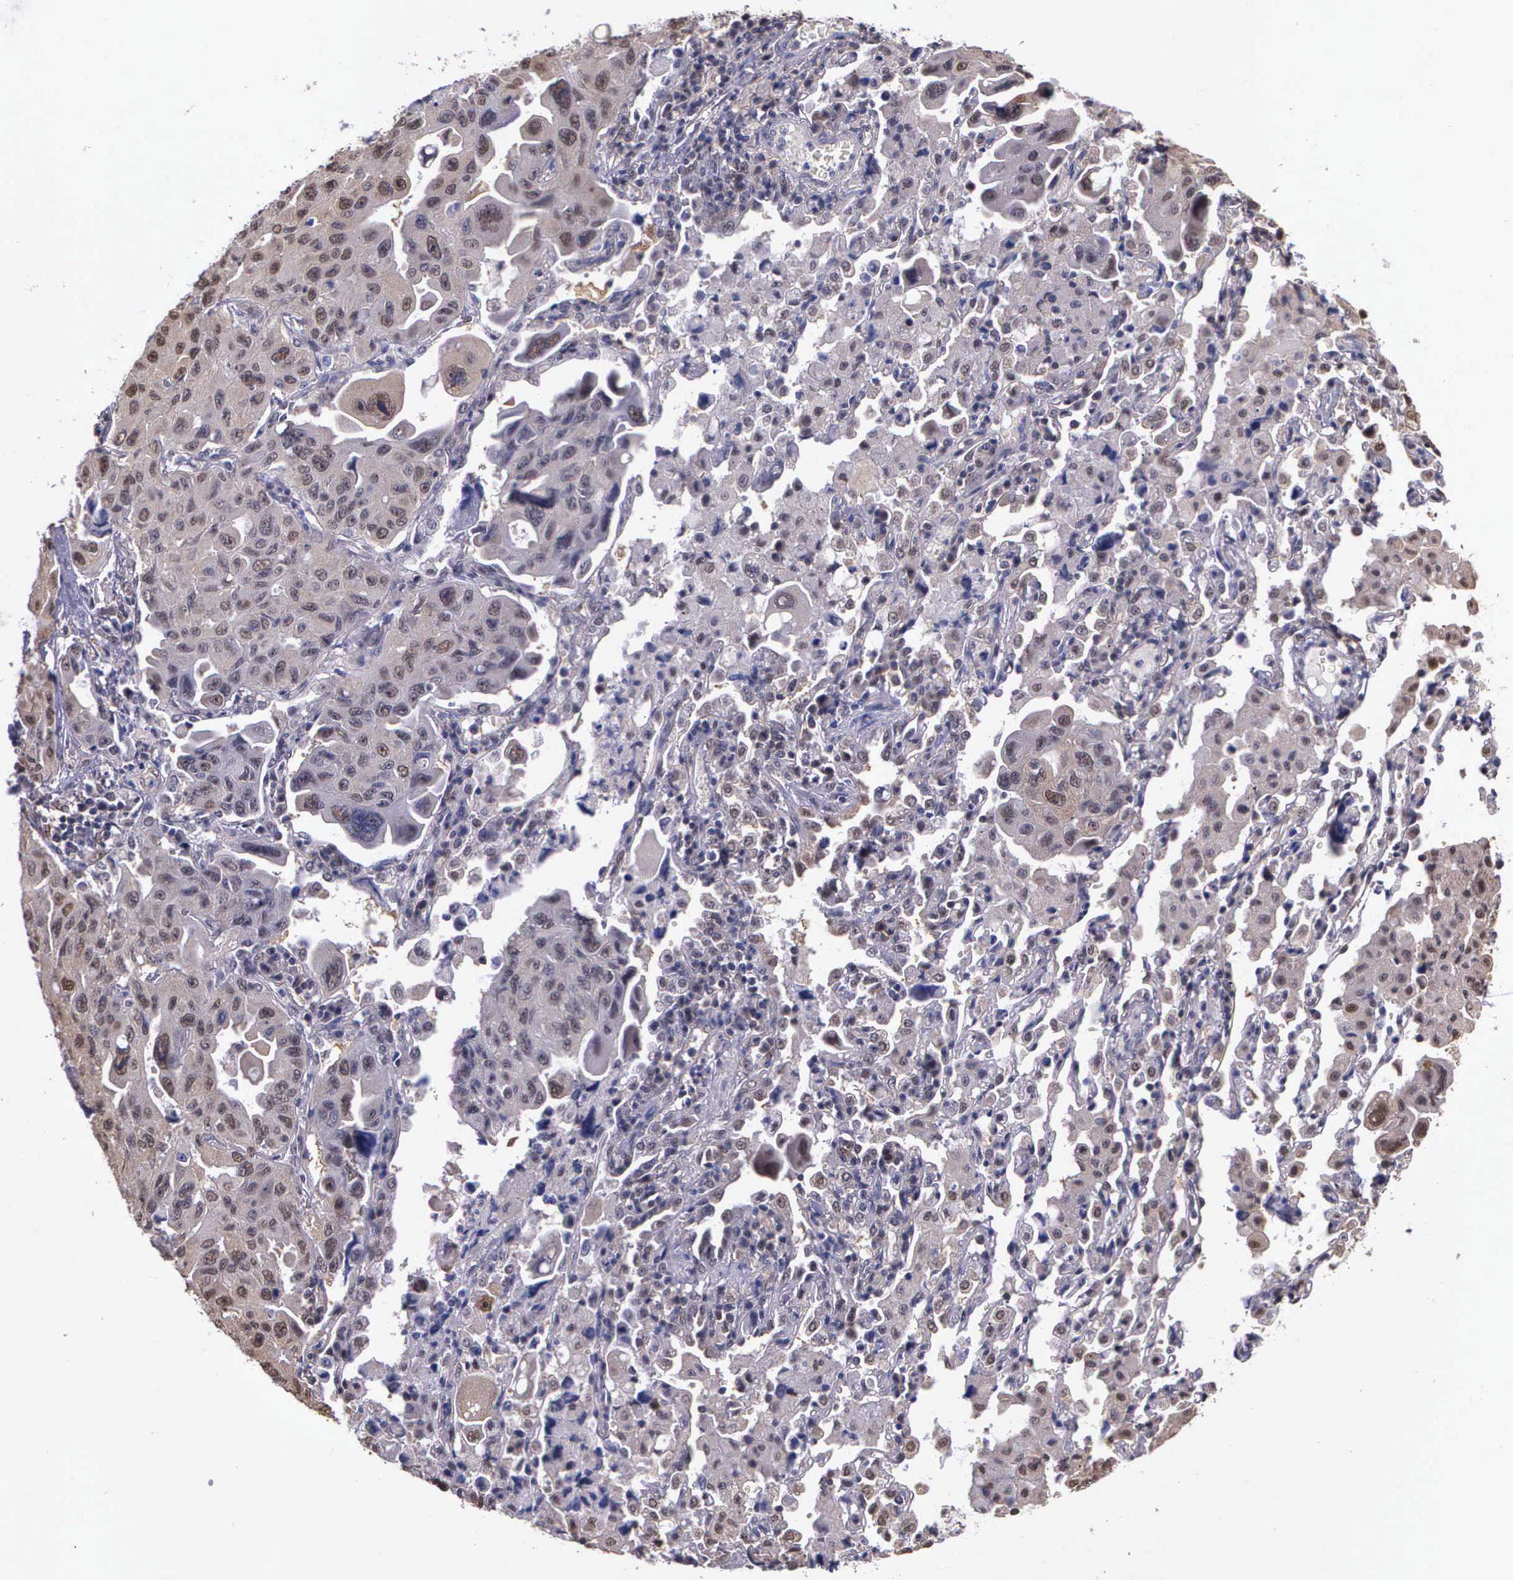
{"staining": {"intensity": "weak", "quantity": "<25%", "location": "cytoplasmic/membranous"}, "tissue": "lung cancer", "cell_type": "Tumor cells", "image_type": "cancer", "snomed": [{"axis": "morphology", "description": "Adenocarcinoma, NOS"}, {"axis": "topography", "description": "Lung"}], "caption": "High power microscopy micrograph of an immunohistochemistry (IHC) photomicrograph of lung adenocarcinoma, revealing no significant positivity in tumor cells. (Stains: DAB (3,3'-diaminobenzidine) immunohistochemistry (IHC) with hematoxylin counter stain, Microscopy: brightfield microscopy at high magnification).", "gene": "PSMC1", "patient": {"sex": "male", "age": 64}}